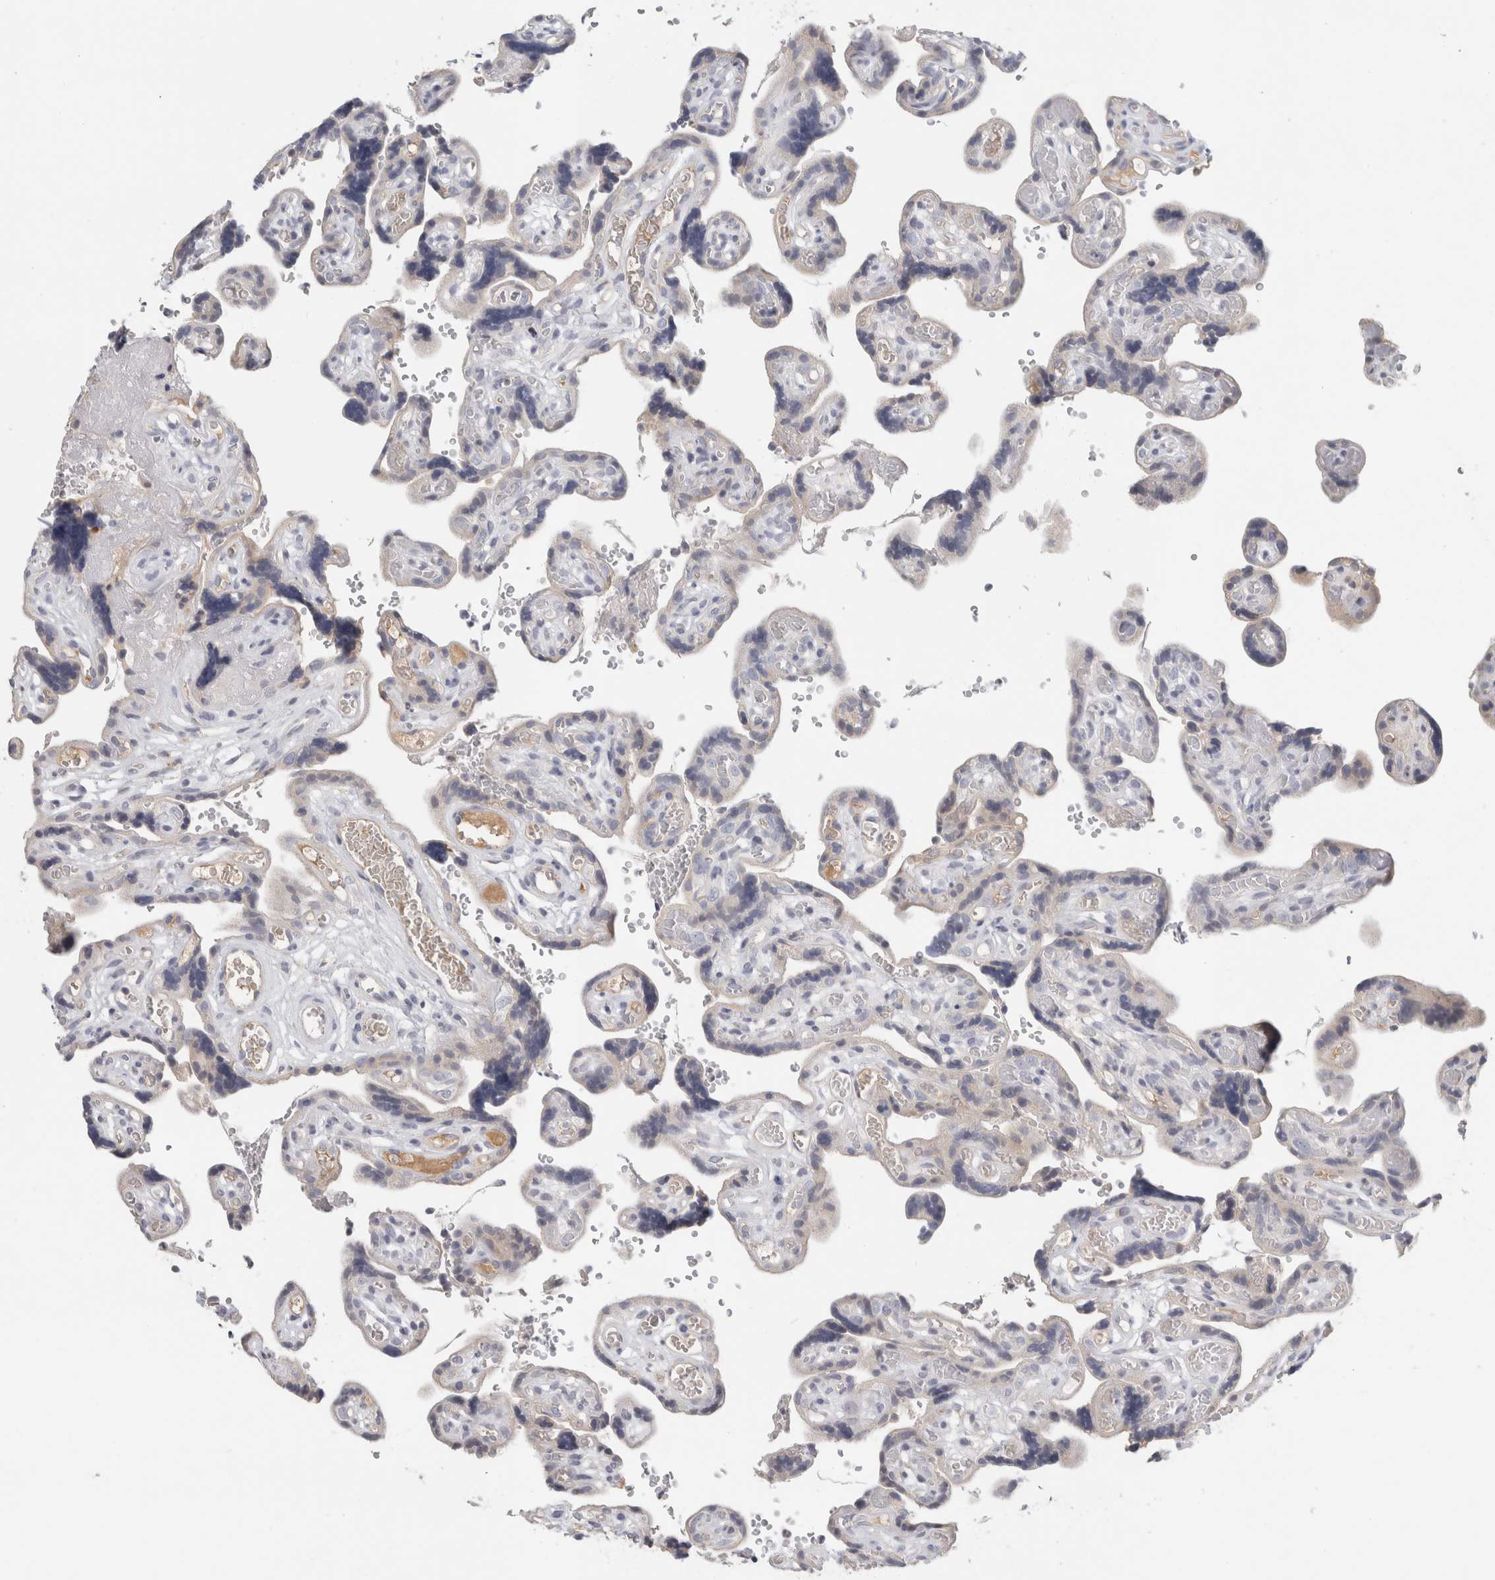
{"staining": {"intensity": "weak", "quantity": ">75%", "location": "cytoplasmic/membranous"}, "tissue": "placenta", "cell_type": "Decidual cells", "image_type": "normal", "snomed": [{"axis": "morphology", "description": "Normal tissue, NOS"}, {"axis": "topography", "description": "Placenta"}], "caption": "Protein staining of unremarkable placenta reveals weak cytoplasmic/membranous expression in approximately >75% of decidual cells.", "gene": "STK31", "patient": {"sex": "female", "age": 30}}